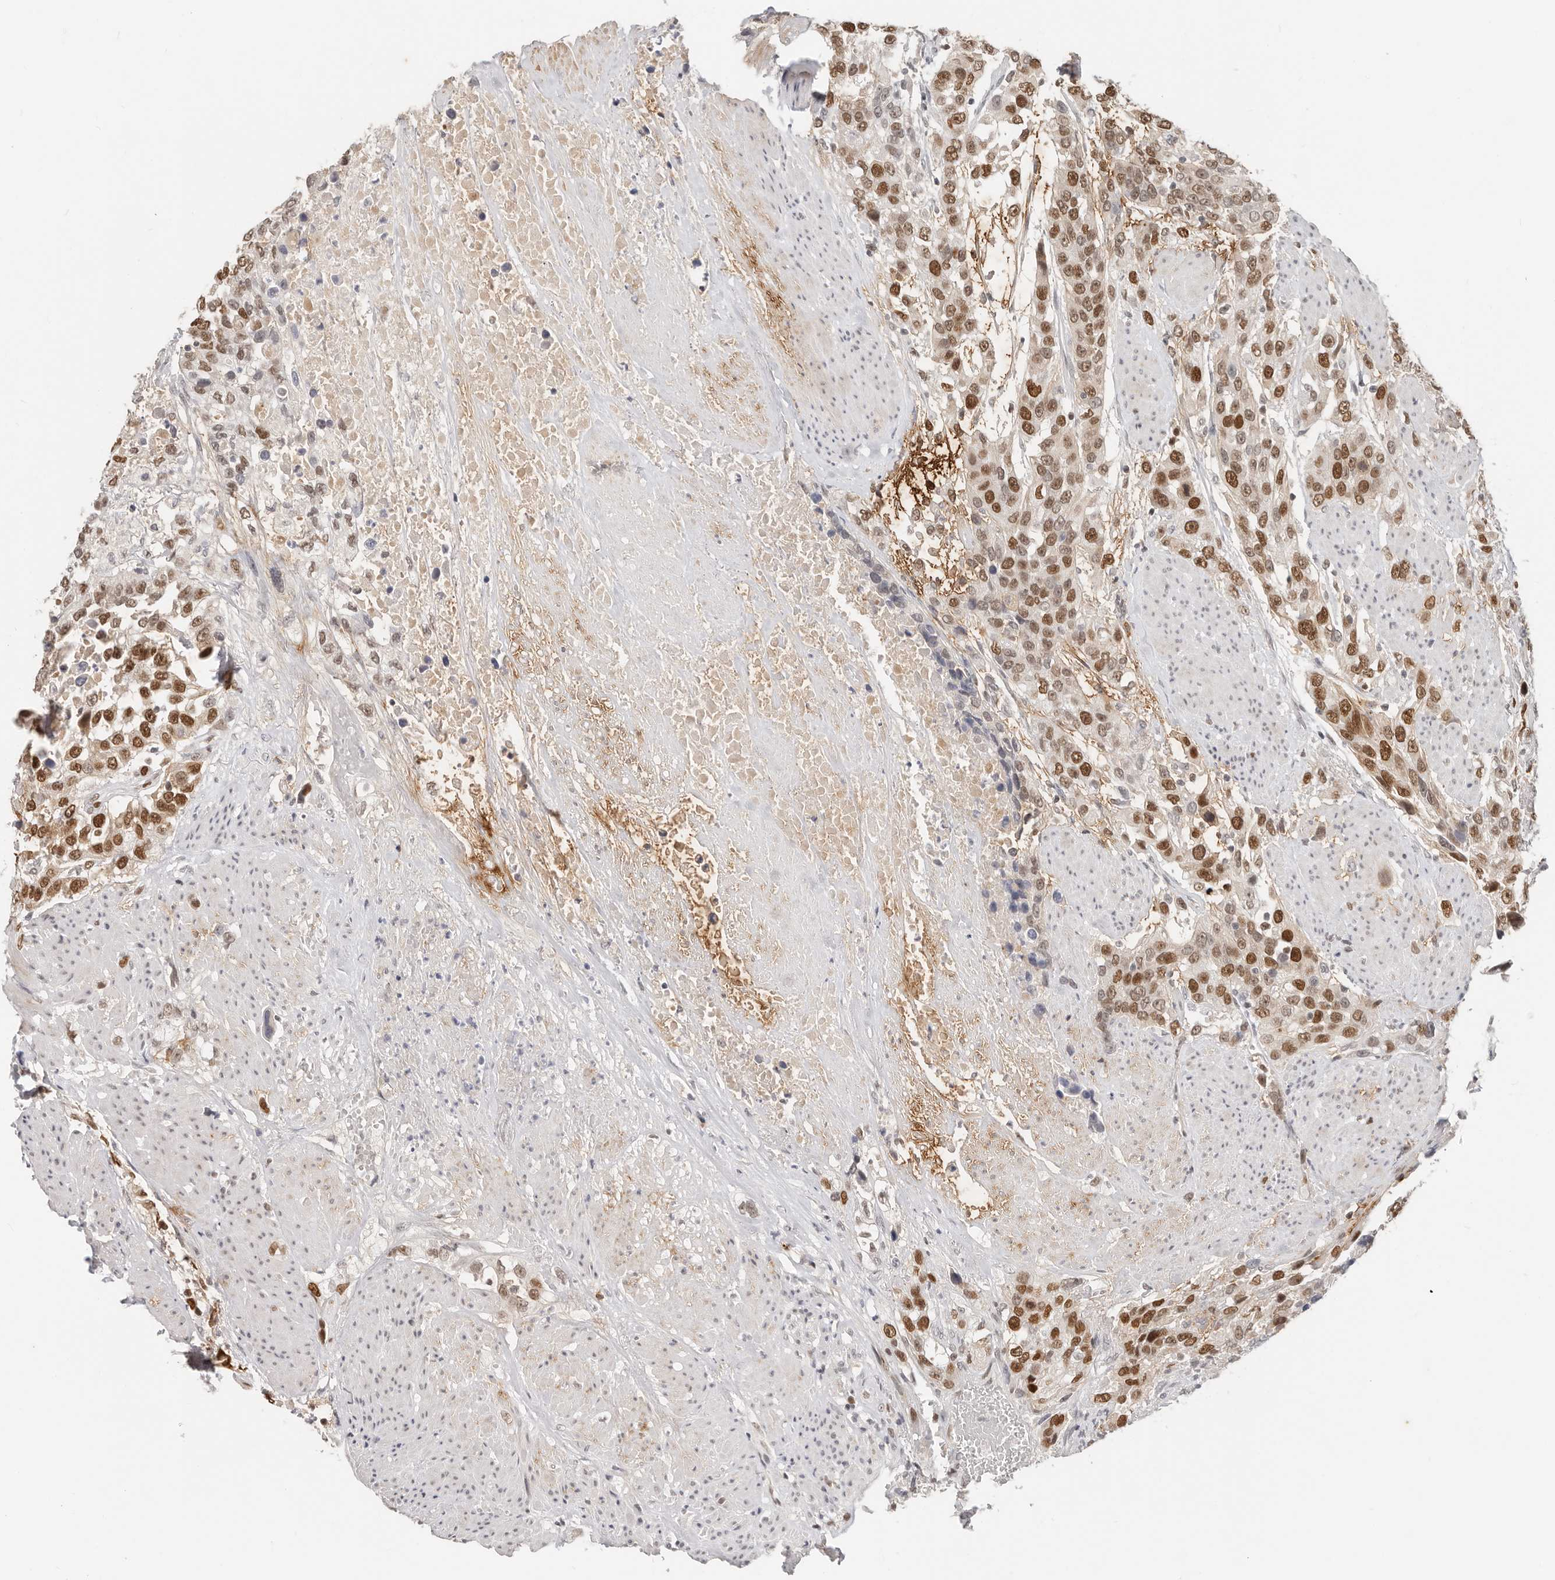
{"staining": {"intensity": "strong", "quantity": ">75%", "location": "nuclear"}, "tissue": "urothelial cancer", "cell_type": "Tumor cells", "image_type": "cancer", "snomed": [{"axis": "morphology", "description": "Urothelial carcinoma, High grade"}, {"axis": "topography", "description": "Urinary bladder"}], "caption": "Immunohistochemical staining of human urothelial cancer shows high levels of strong nuclear protein expression in about >75% of tumor cells. (DAB IHC with brightfield microscopy, high magnification).", "gene": "RFC2", "patient": {"sex": "female", "age": 80}}